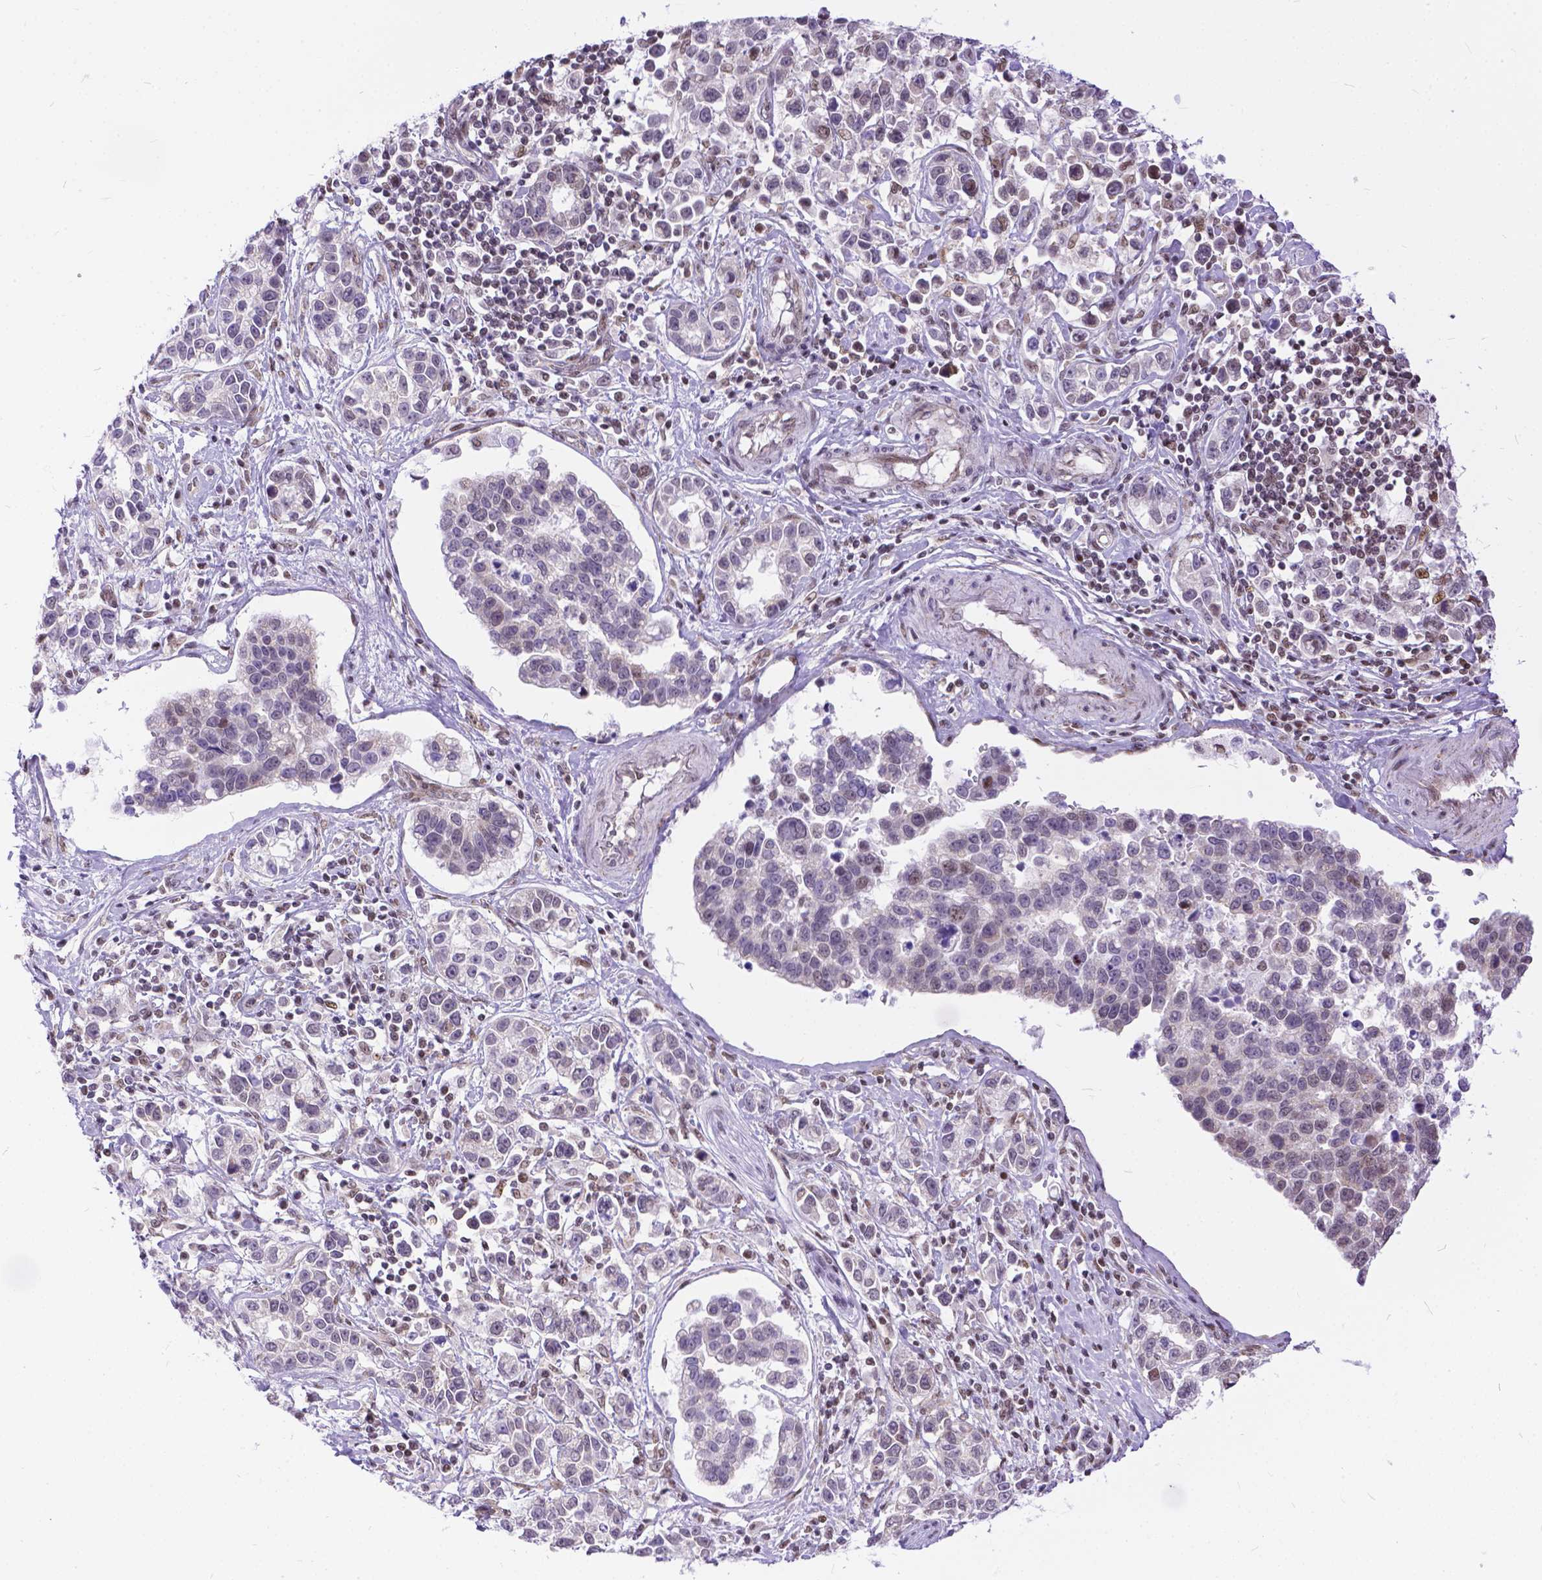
{"staining": {"intensity": "weak", "quantity": "<25%", "location": "nuclear"}, "tissue": "stomach cancer", "cell_type": "Tumor cells", "image_type": "cancer", "snomed": [{"axis": "morphology", "description": "Adenocarcinoma, NOS"}, {"axis": "topography", "description": "Stomach"}], "caption": "This is a photomicrograph of immunohistochemistry (IHC) staining of adenocarcinoma (stomach), which shows no staining in tumor cells. (DAB immunohistochemistry visualized using brightfield microscopy, high magnification).", "gene": "FAM124B", "patient": {"sex": "male", "age": 93}}